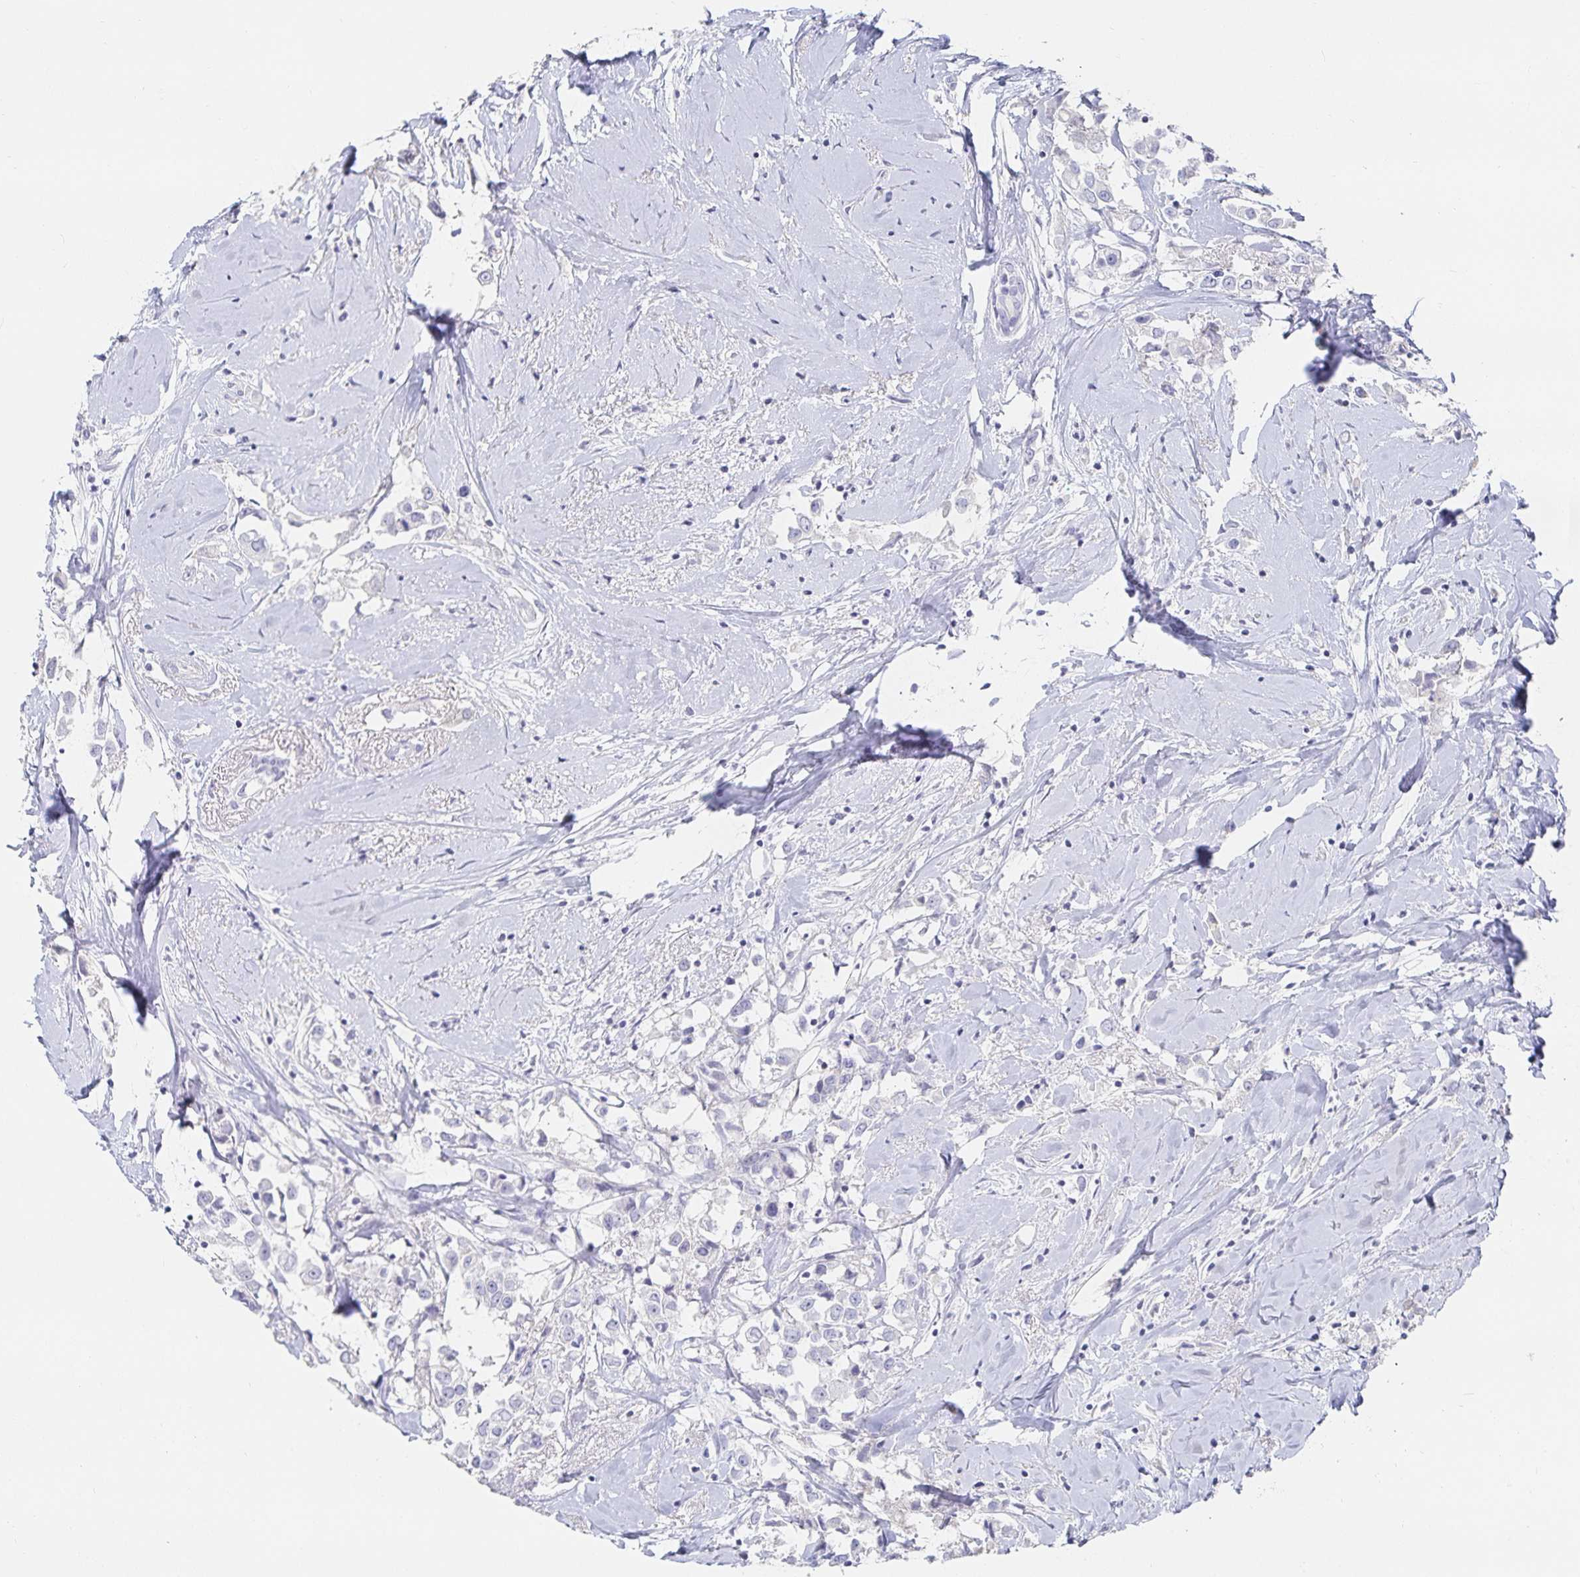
{"staining": {"intensity": "negative", "quantity": "none", "location": "none"}, "tissue": "breast cancer", "cell_type": "Tumor cells", "image_type": "cancer", "snomed": [{"axis": "morphology", "description": "Duct carcinoma"}, {"axis": "topography", "description": "Breast"}], "caption": "Breast cancer was stained to show a protein in brown. There is no significant staining in tumor cells. Nuclei are stained in blue.", "gene": "SFTPA1", "patient": {"sex": "female", "age": 61}}